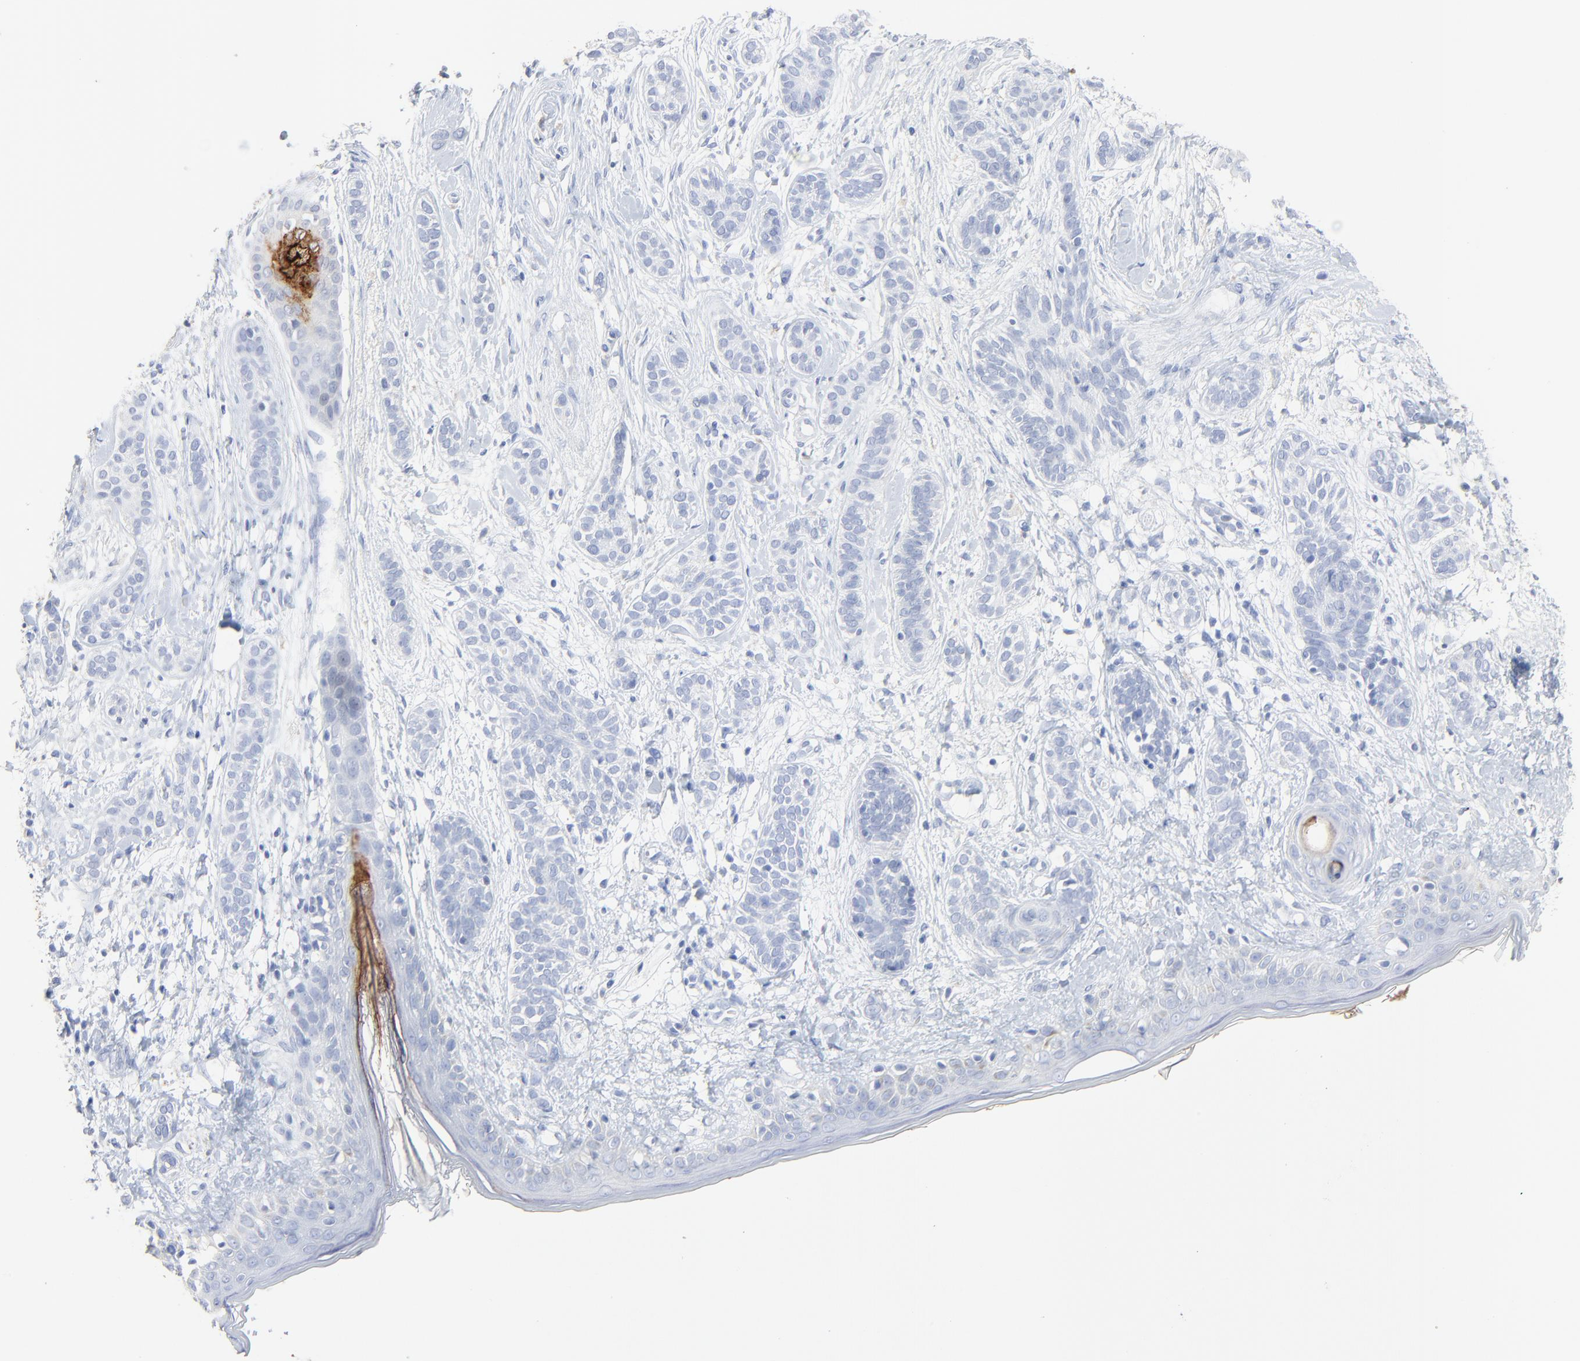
{"staining": {"intensity": "negative", "quantity": "none", "location": "none"}, "tissue": "skin cancer", "cell_type": "Tumor cells", "image_type": "cancer", "snomed": [{"axis": "morphology", "description": "Normal tissue, NOS"}, {"axis": "morphology", "description": "Basal cell carcinoma"}, {"axis": "topography", "description": "Skin"}], "caption": "The IHC histopathology image has no significant positivity in tumor cells of basal cell carcinoma (skin) tissue.", "gene": "LCN2", "patient": {"sex": "male", "age": 63}}